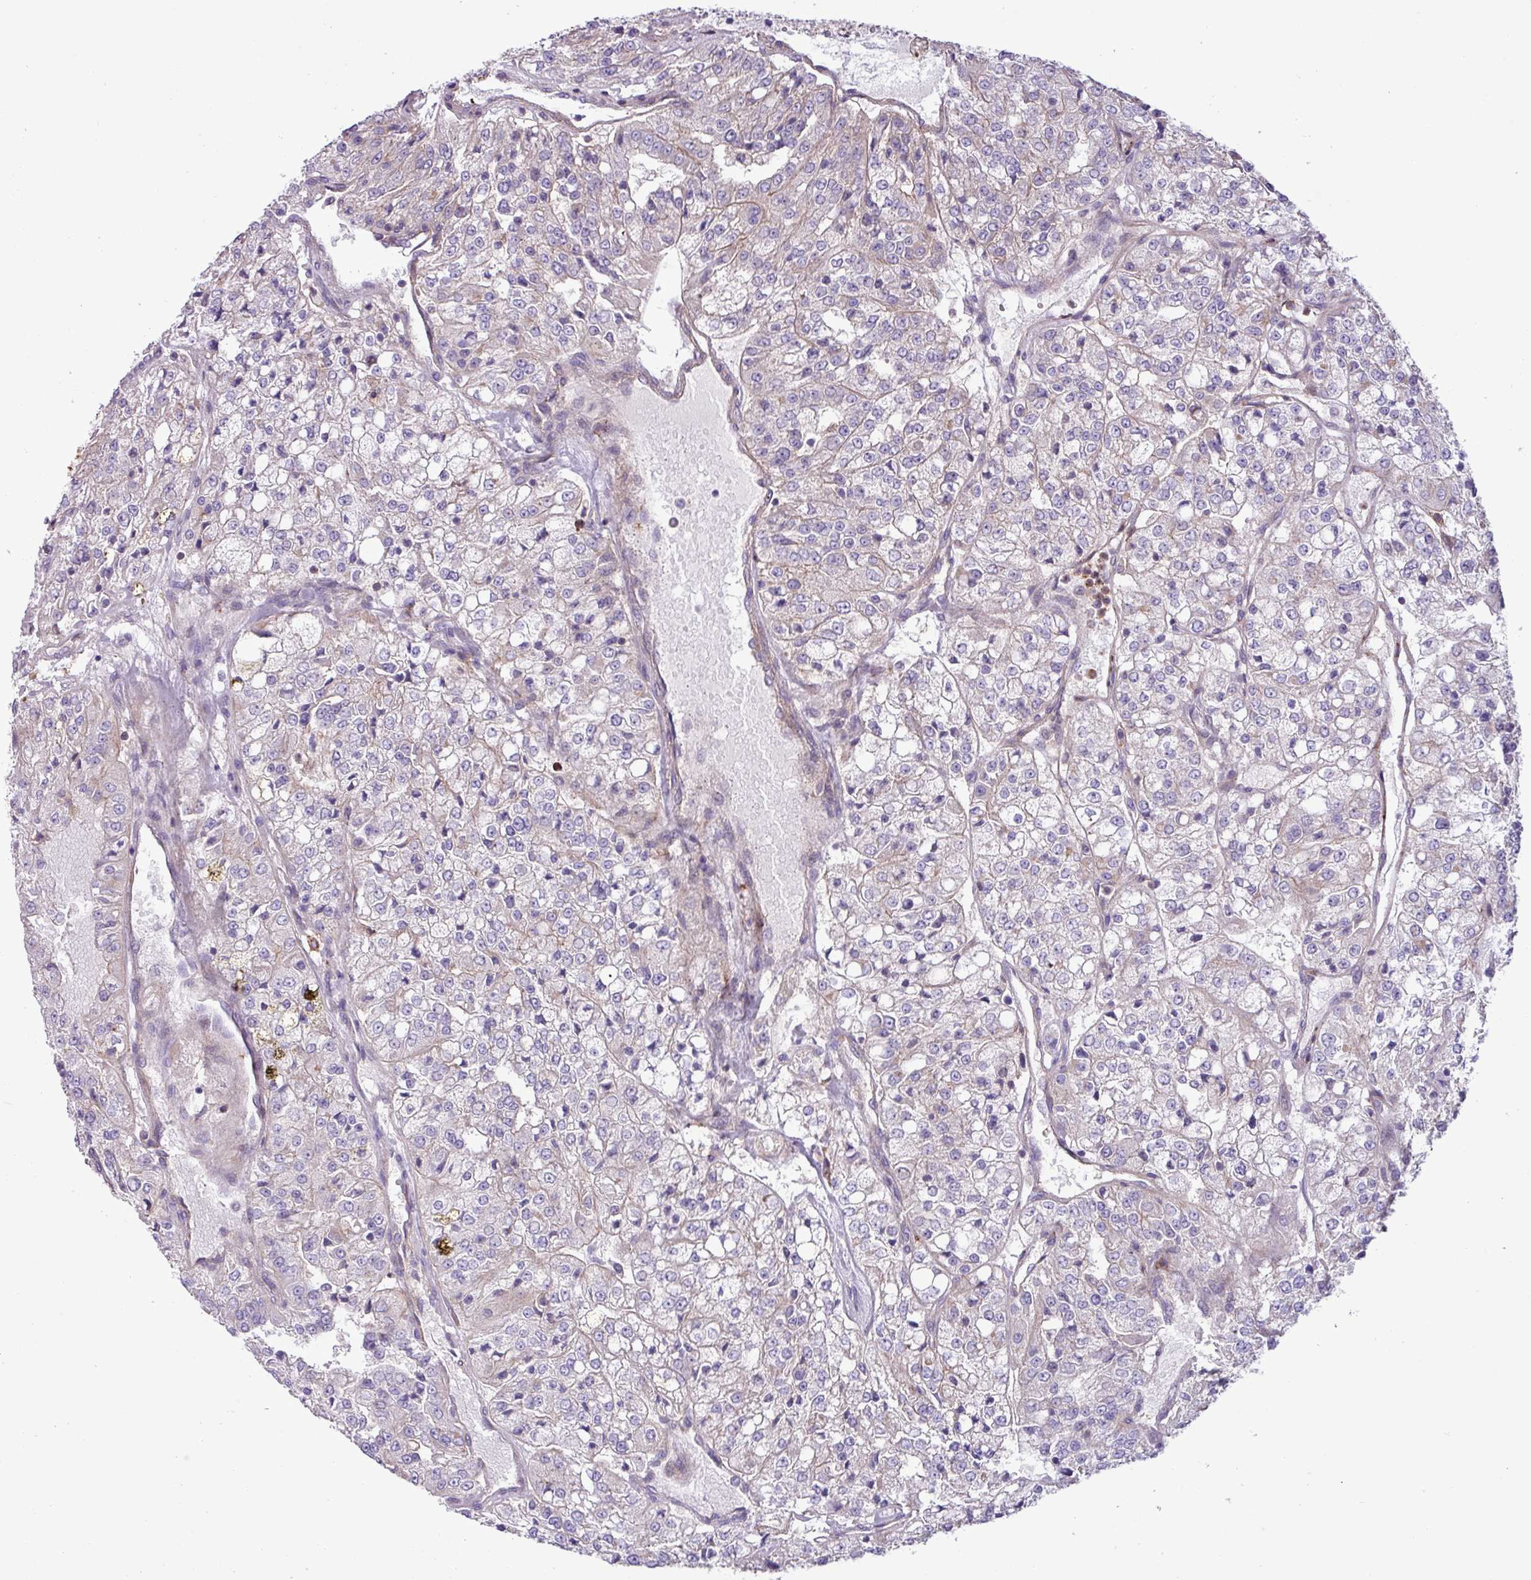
{"staining": {"intensity": "negative", "quantity": "none", "location": "none"}, "tissue": "renal cancer", "cell_type": "Tumor cells", "image_type": "cancer", "snomed": [{"axis": "morphology", "description": "Adenocarcinoma, NOS"}, {"axis": "topography", "description": "Kidney"}], "caption": "Human adenocarcinoma (renal) stained for a protein using immunohistochemistry displays no staining in tumor cells.", "gene": "CNTRL", "patient": {"sex": "female", "age": 63}}